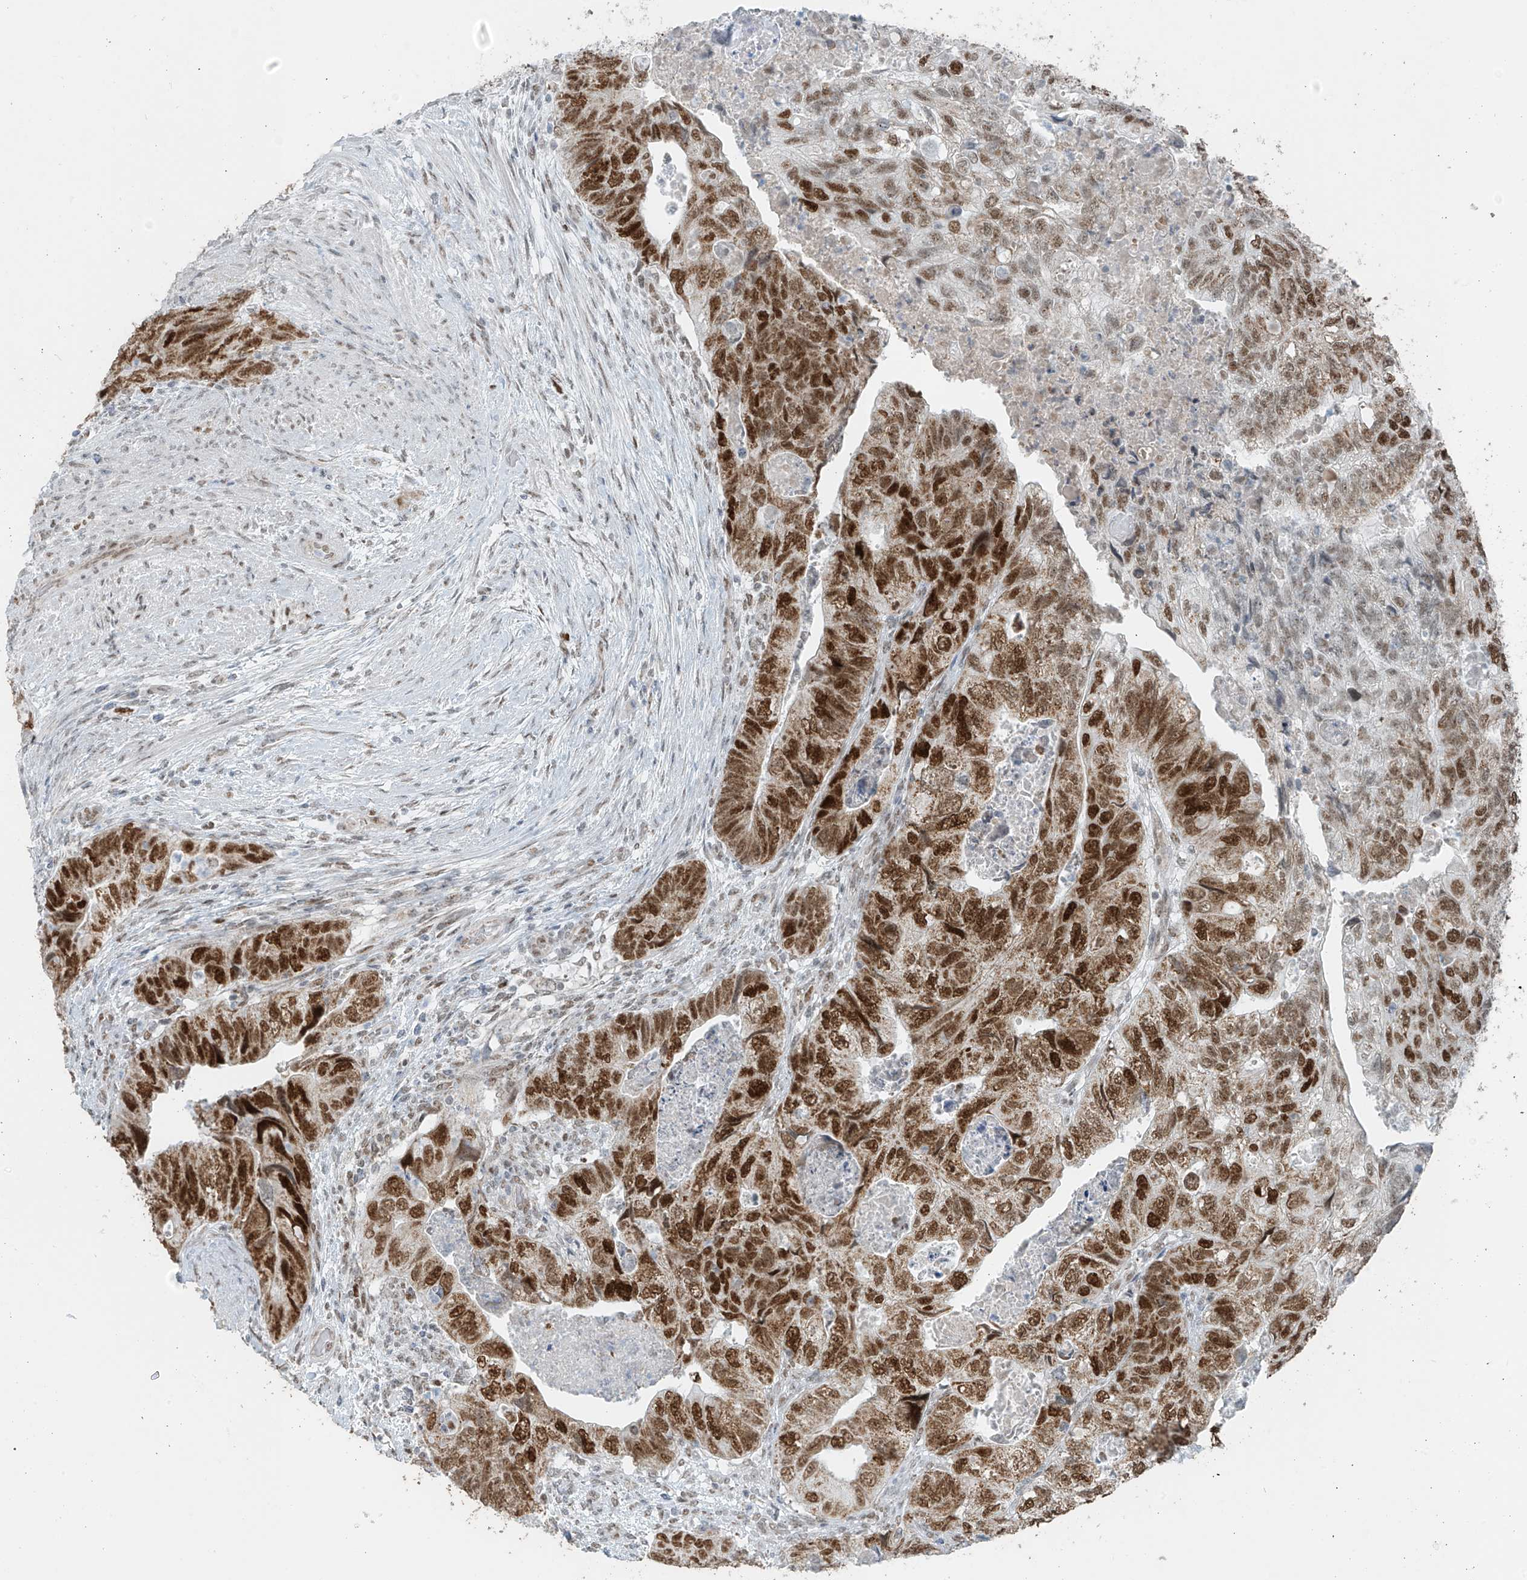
{"staining": {"intensity": "strong", "quantity": ">75%", "location": "nuclear"}, "tissue": "colorectal cancer", "cell_type": "Tumor cells", "image_type": "cancer", "snomed": [{"axis": "morphology", "description": "Adenocarcinoma, NOS"}, {"axis": "topography", "description": "Rectum"}], "caption": "Immunohistochemical staining of human colorectal cancer reveals high levels of strong nuclear protein positivity in approximately >75% of tumor cells. The staining is performed using DAB brown chromogen to label protein expression. The nuclei are counter-stained blue using hematoxylin.", "gene": "WRNIP1", "patient": {"sex": "male", "age": 63}}